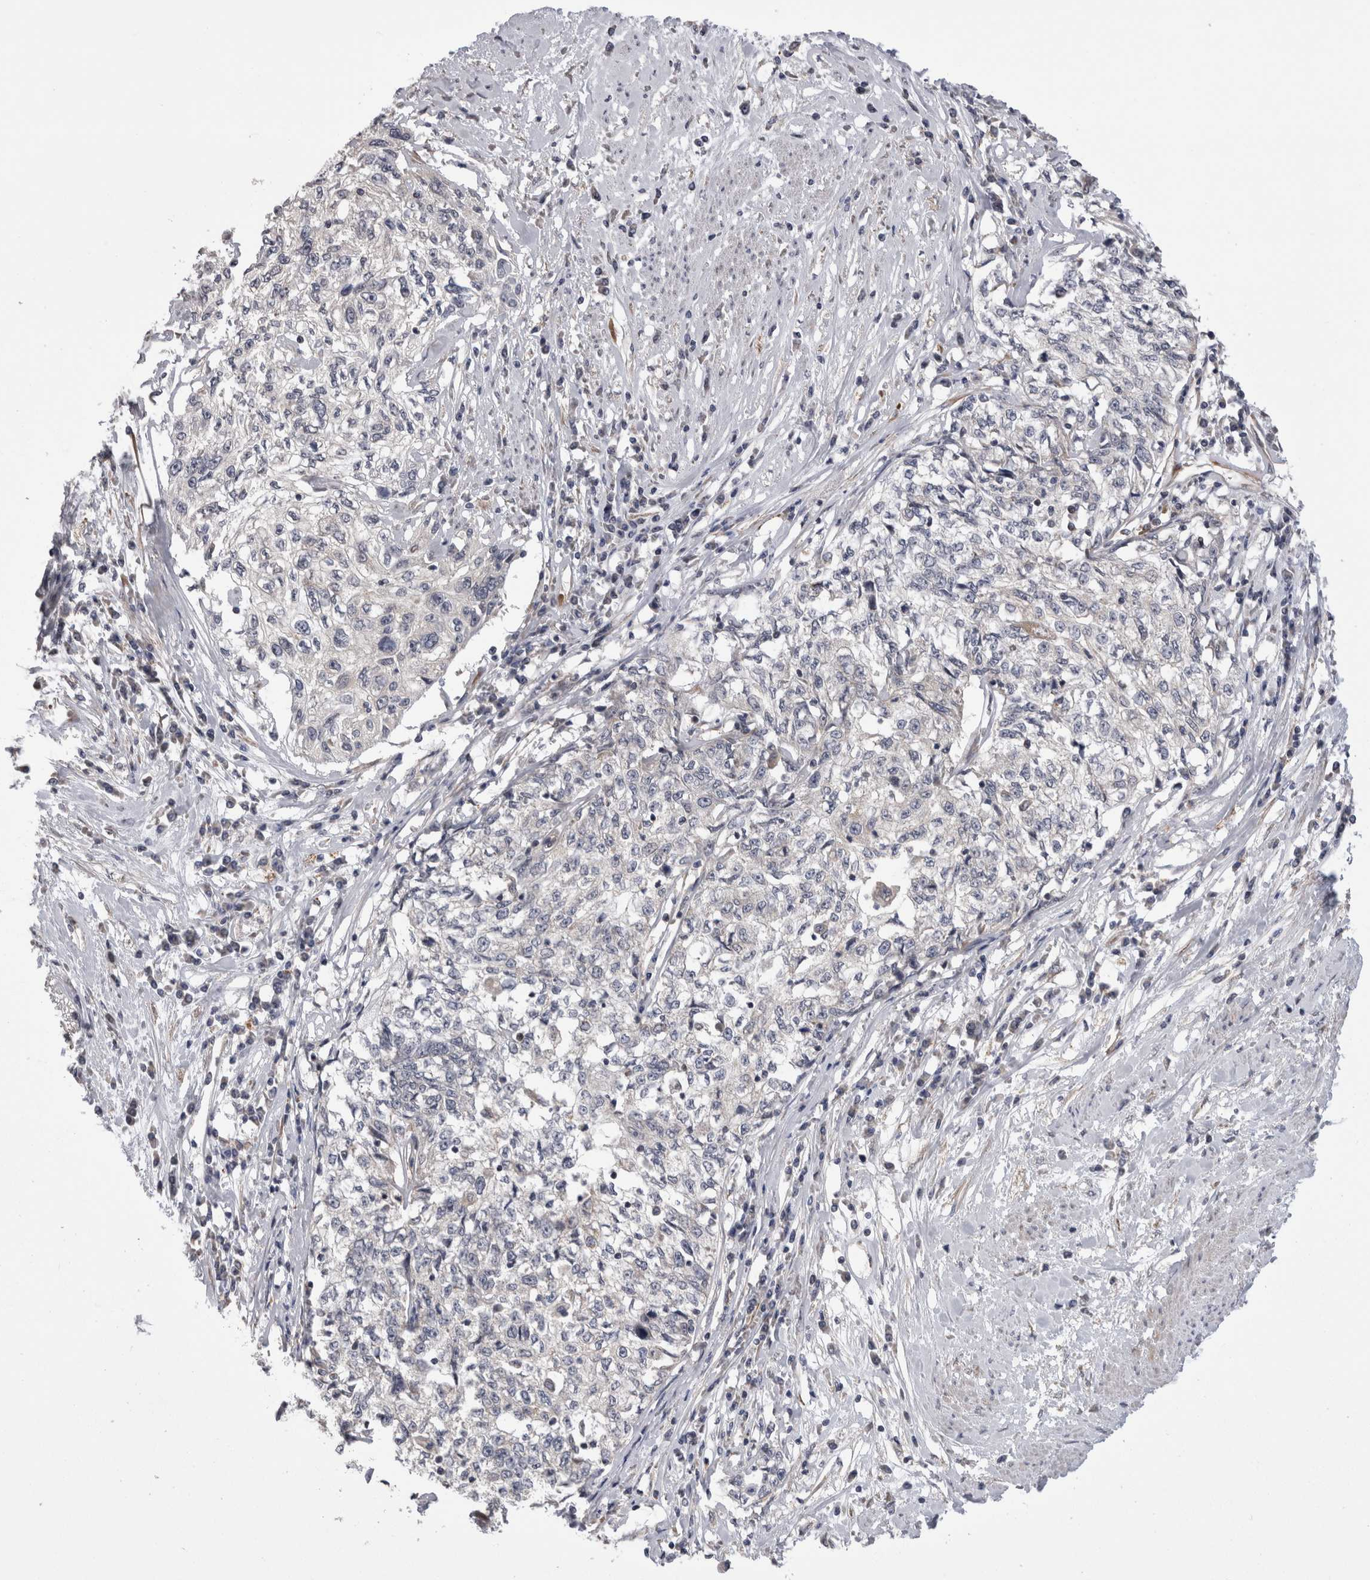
{"staining": {"intensity": "negative", "quantity": "none", "location": "none"}, "tissue": "cervical cancer", "cell_type": "Tumor cells", "image_type": "cancer", "snomed": [{"axis": "morphology", "description": "Squamous cell carcinoma, NOS"}, {"axis": "topography", "description": "Cervix"}], "caption": "DAB (3,3'-diaminobenzidine) immunohistochemical staining of human cervical cancer reveals no significant expression in tumor cells.", "gene": "ARHGAP29", "patient": {"sex": "female", "age": 57}}